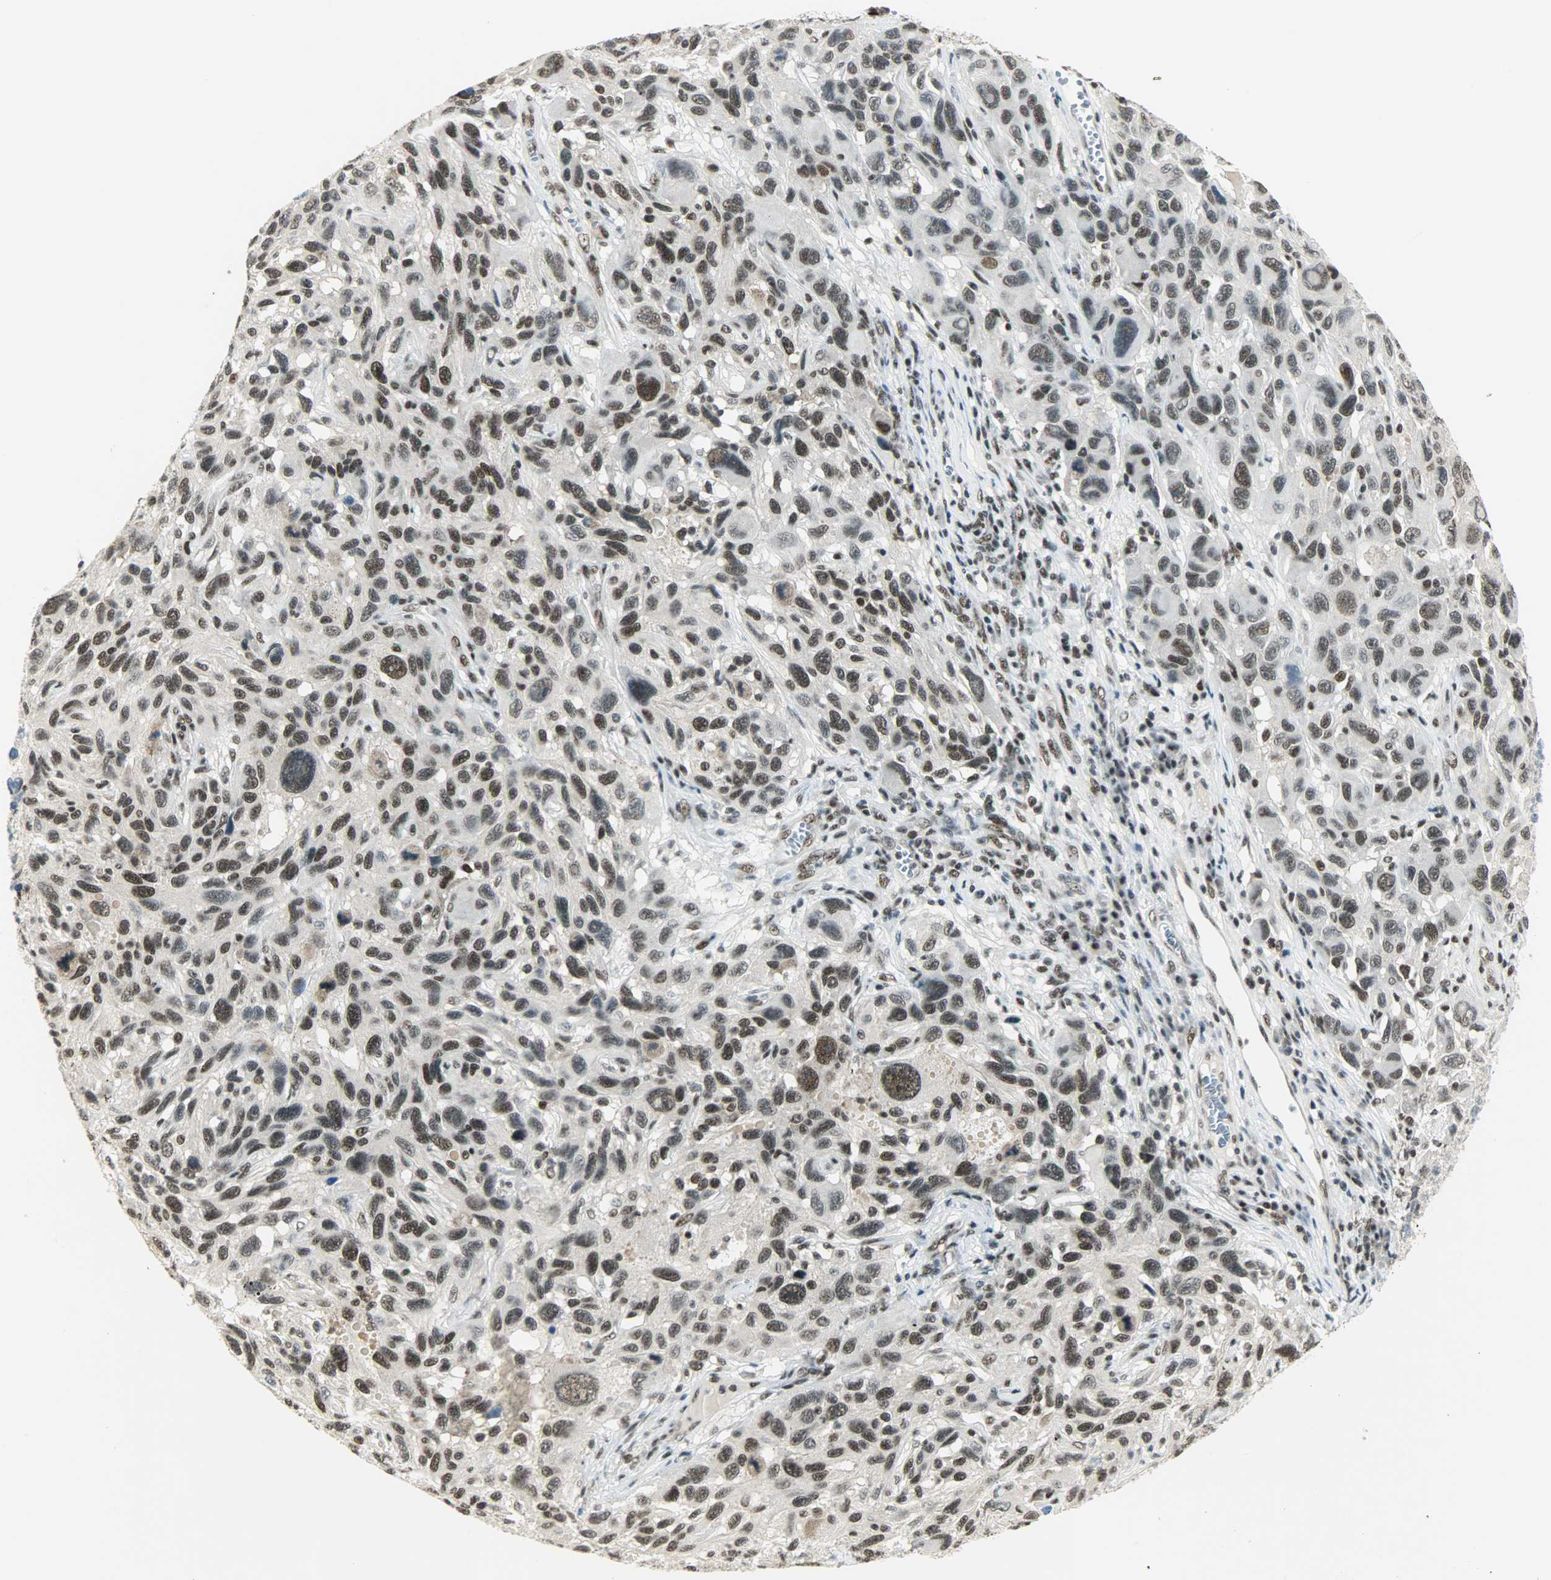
{"staining": {"intensity": "strong", "quantity": ">75%", "location": "nuclear"}, "tissue": "melanoma", "cell_type": "Tumor cells", "image_type": "cancer", "snomed": [{"axis": "morphology", "description": "Malignant melanoma, NOS"}, {"axis": "topography", "description": "Skin"}], "caption": "Melanoma stained with DAB (3,3'-diaminobenzidine) immunohistochemistry (IHC) demonstrates high levels of strong nuclear staining in approximately >75% of tumor cells.", "gene": "SUGP1", "patient": {"sex": "male", "age": 53}}